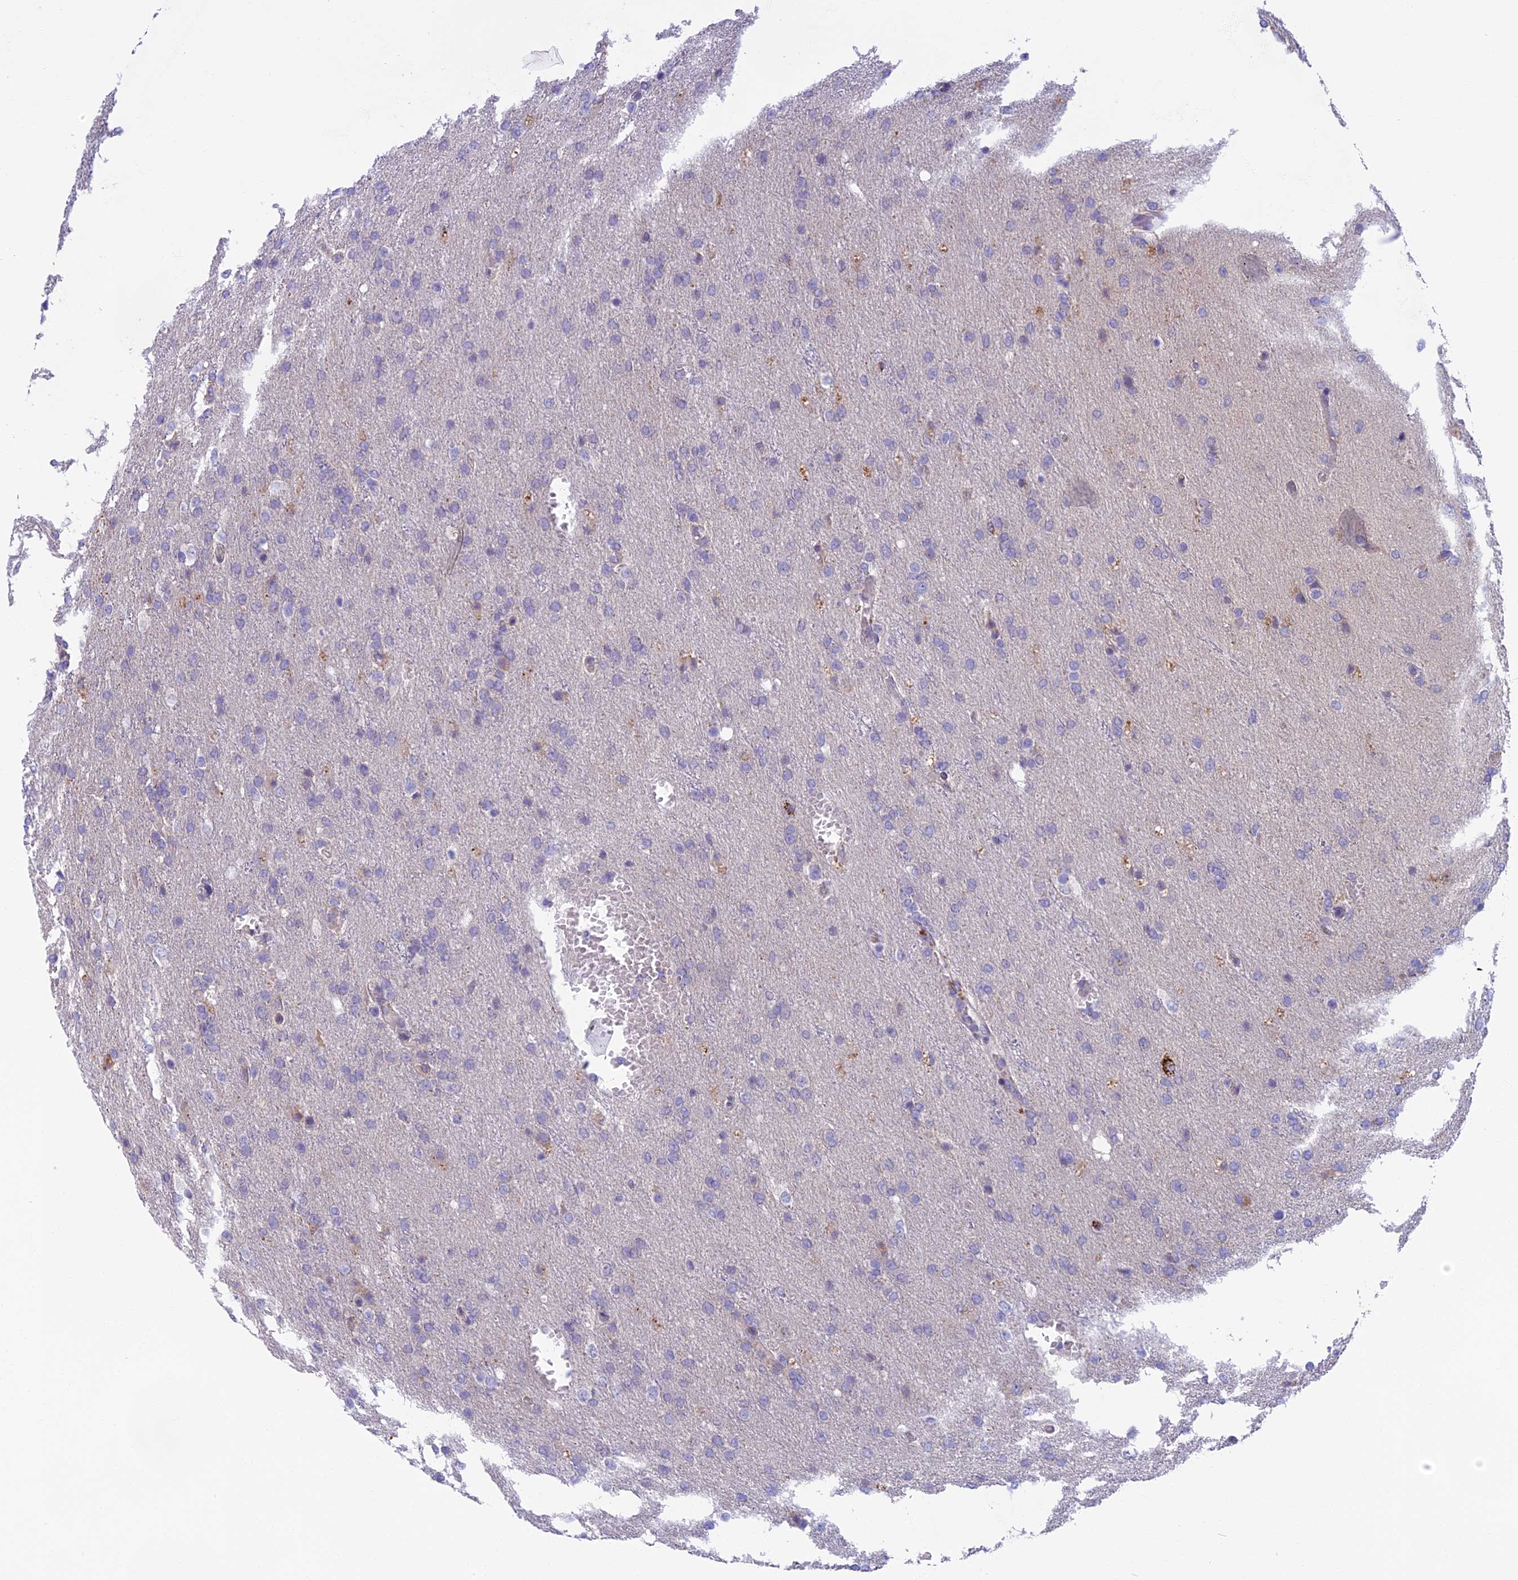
{"staining": {"intensity": "negative", "quantity": "none", "location": "none"}, "tissue": "glioma", "cell_type": "Tumor cells", "image_type": "cancer", "snomed": [{"axis": "morphology", "description": "Glioma, malignant, High grade"}, {"axis": "topography", "description": "Brain"}], "caption": "Protein analysis of high-grade glioma (malignant) shows no significant expression in tumor cells.", "gene": "SEMA7A", "patient": {"sex": "female", "age": 74}}